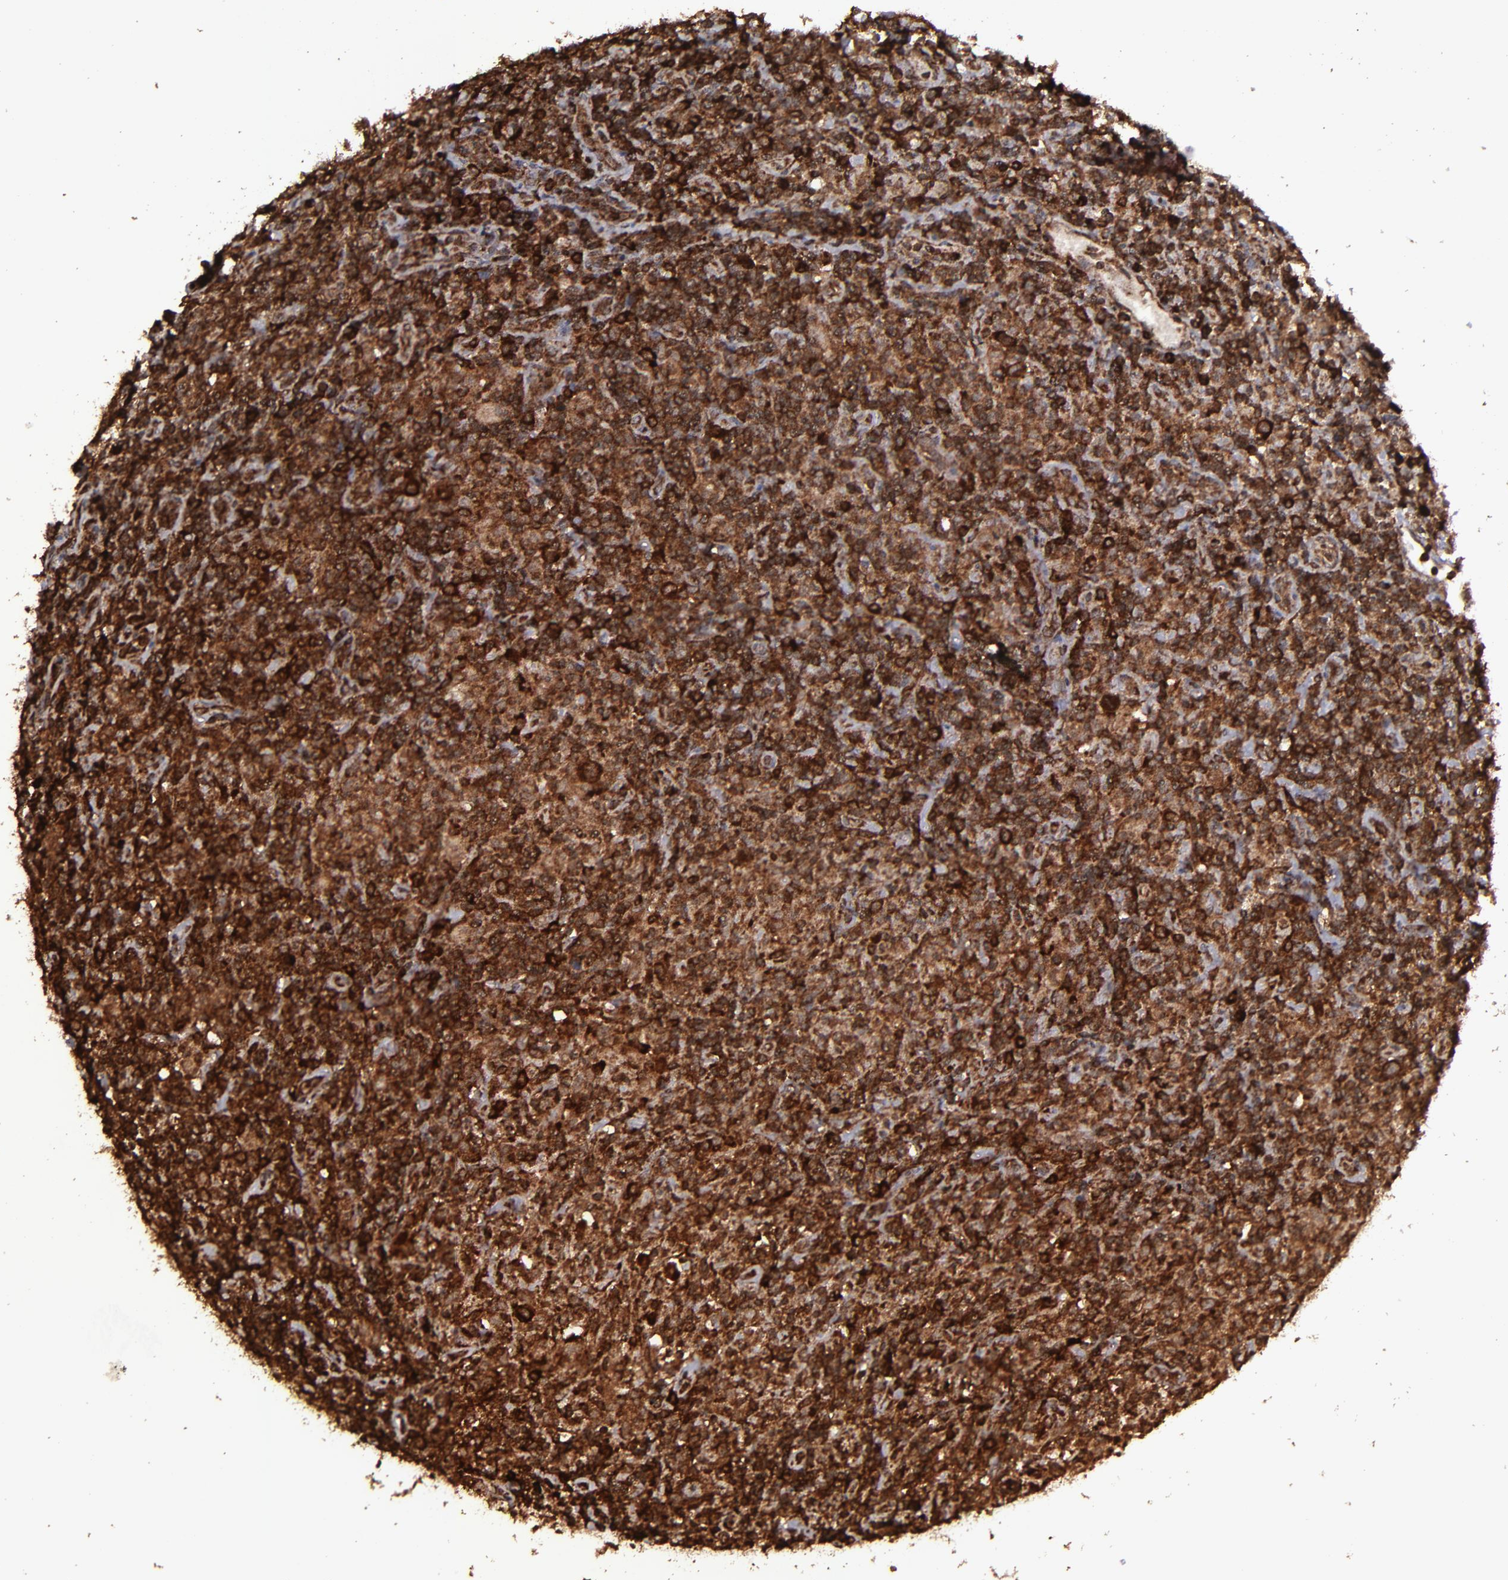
{"staining": {"intensity": "strong", "quantity": ">75%", "location": "cytoplasmic/membranous,nuclear"}, "tissue": "lymphoma", "cell_type": "Tumor cells", "image_type": "cancer", "snomed": [{"axis": "morphology", "description": "Hodgkin's disease, NOS"}, {"axis": "topography", "description": "Lymph node"}], "caption": "A brown stain labels strong cytoplasmic/membranous and nuclear expression of a protein in human lymphoma tumor cells. (brown staining indicates protein expression, while blue staining denotes nuclei).", "gene": "EIF4ENIF1", "patient": {"sex": "male", "age": 65}}